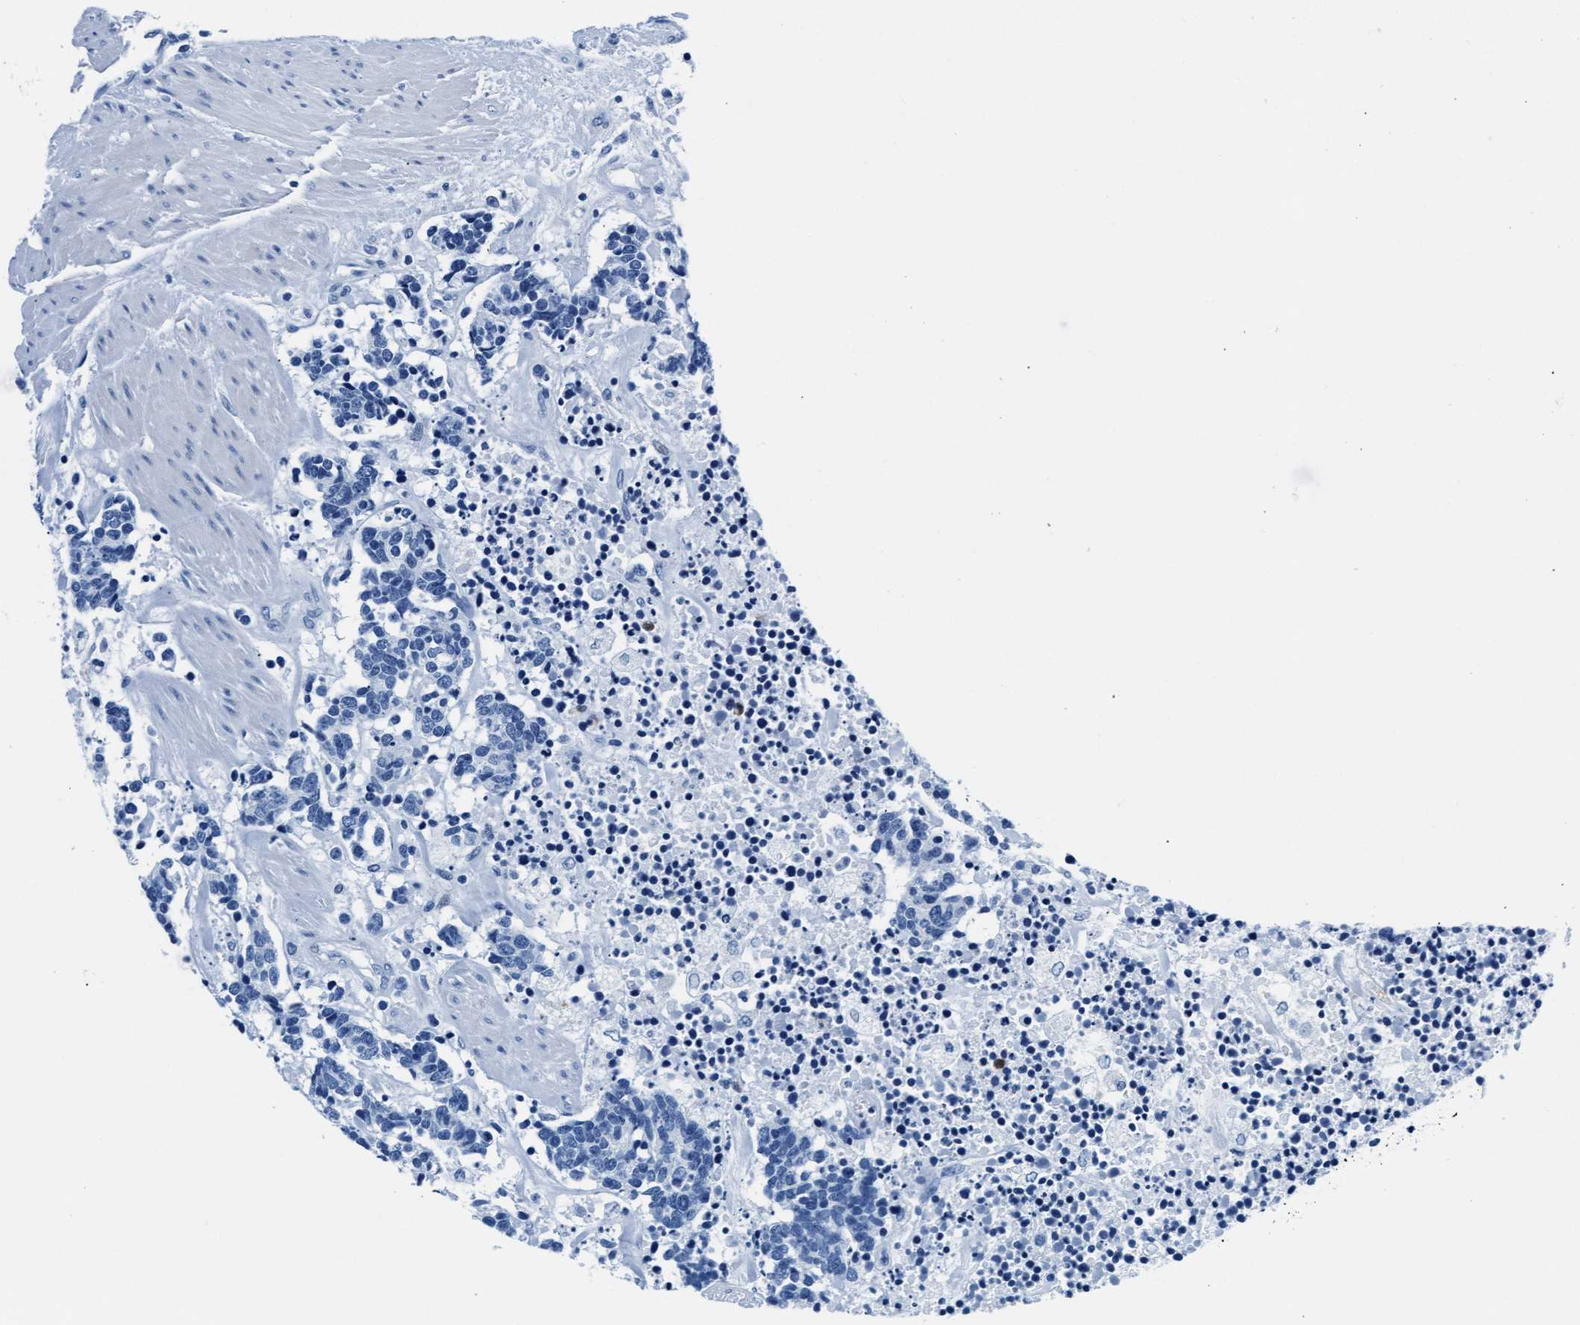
{"staining": {"intensity": "negative", "quantity": "none", "location": "none"}, "tissue": "carcinoid", "cell_type": "Tumor cells", "image_type": "cancer", "snomed": [{"axis": "morphology", "description": "Carcinoma, NOS"}, {"axis": "morphology", "description": "Carcinoid, malignant, NOS"}, {"axis": "topography", "description": "Urinary bladder"}], "caption": "A photomicrograph of carcinoma stained for a protein exhibits no brown staining in tumor cells.", "gene": "MMP8", "patient": {"sex": "male", "age": 57}}